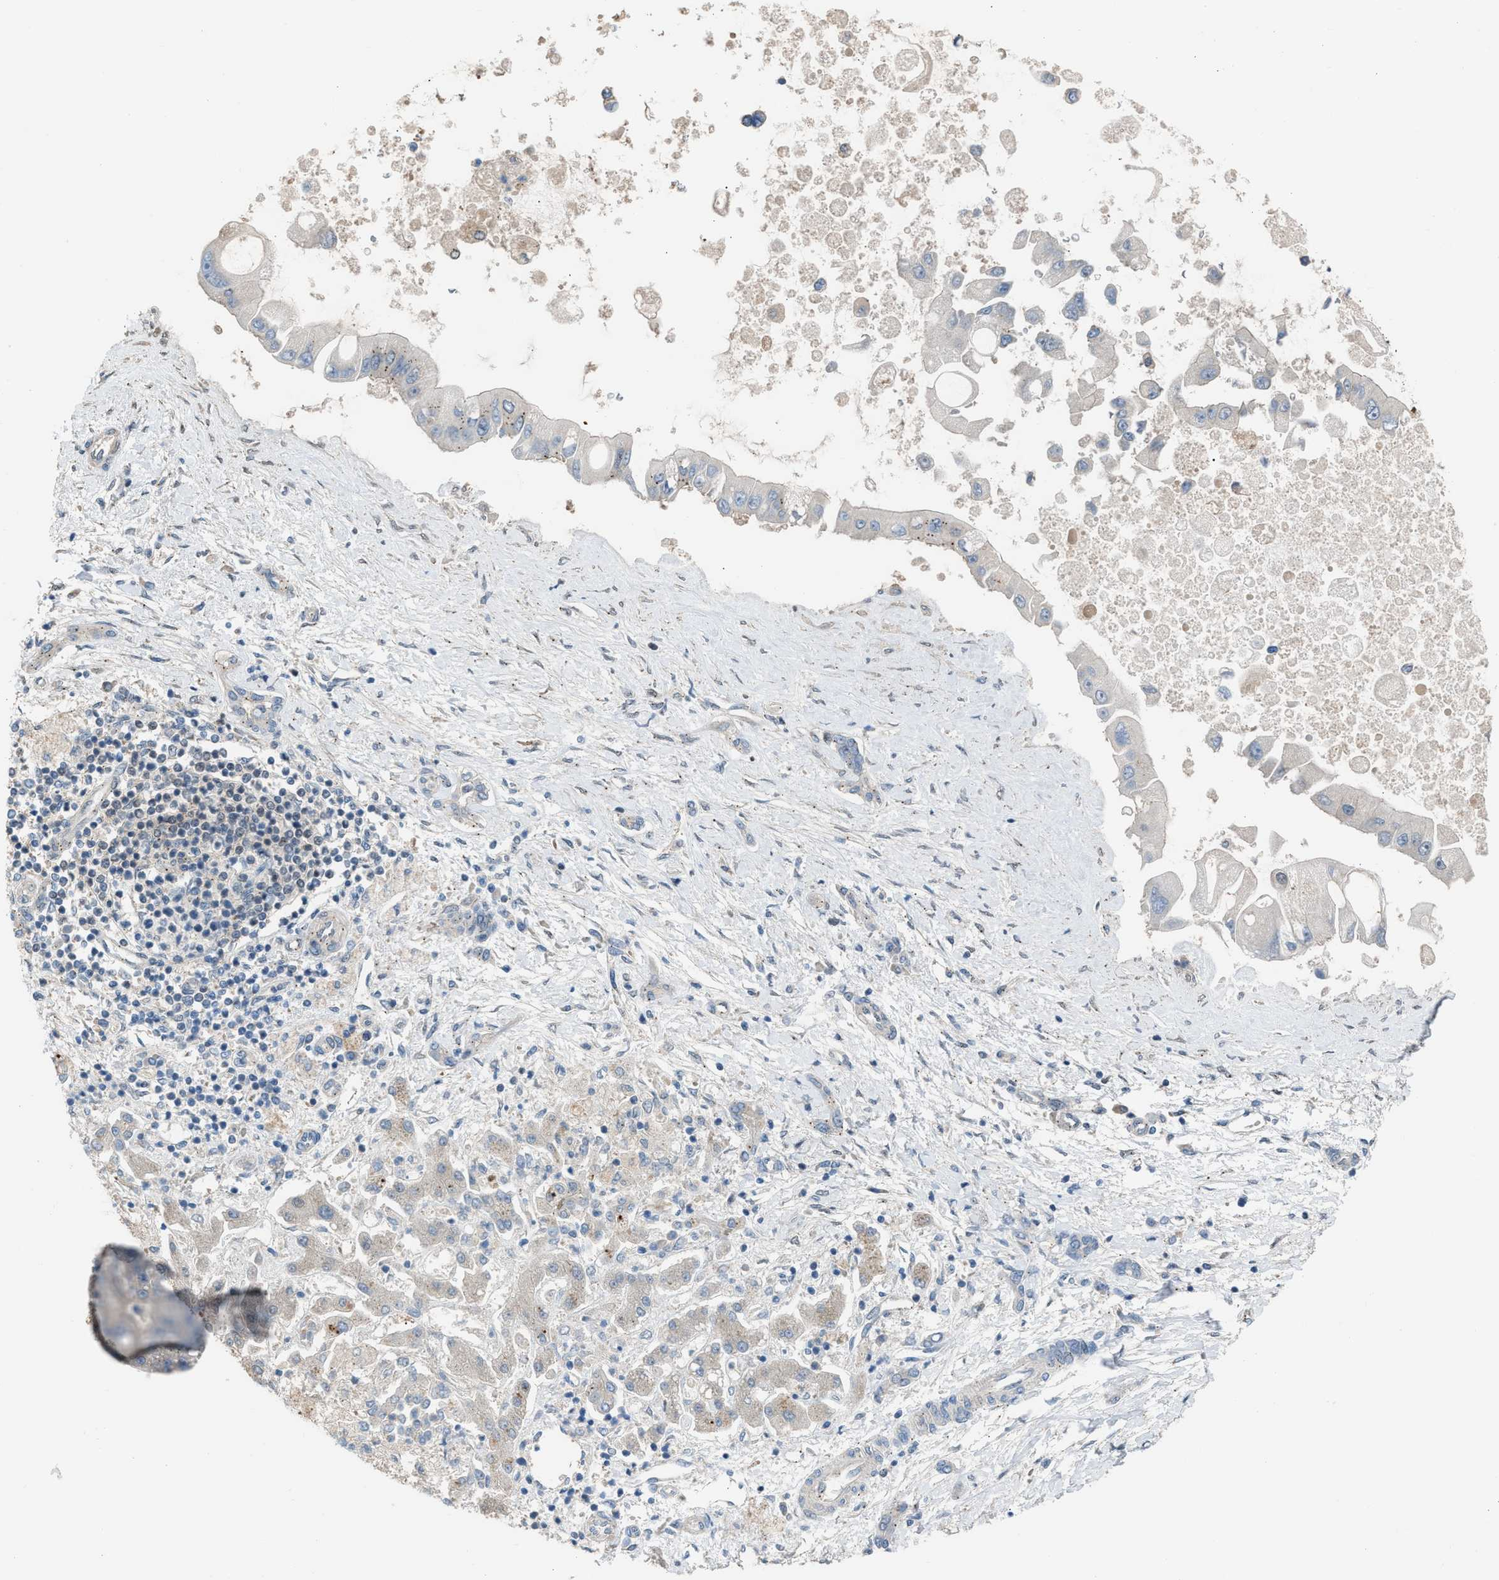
{"staining": {"intensity": "negative", "quantity": "none", "location": "none"}, "tissue": "liver cancer", "cell_type": "Tumor cells", "image_type": "cancer", "snomed": [{"axis": "morphology", "description": "Cholangiocarcinoma"}, {"axis": "topography", "description": "Liver"}], "caption": "An immunohistochemistry histopathology image of liver cancer is shown. There is no staining in tumor cells of liver cancer.", "gene": "CRTC1", "patient": {"sex": "male", "age": 50}}